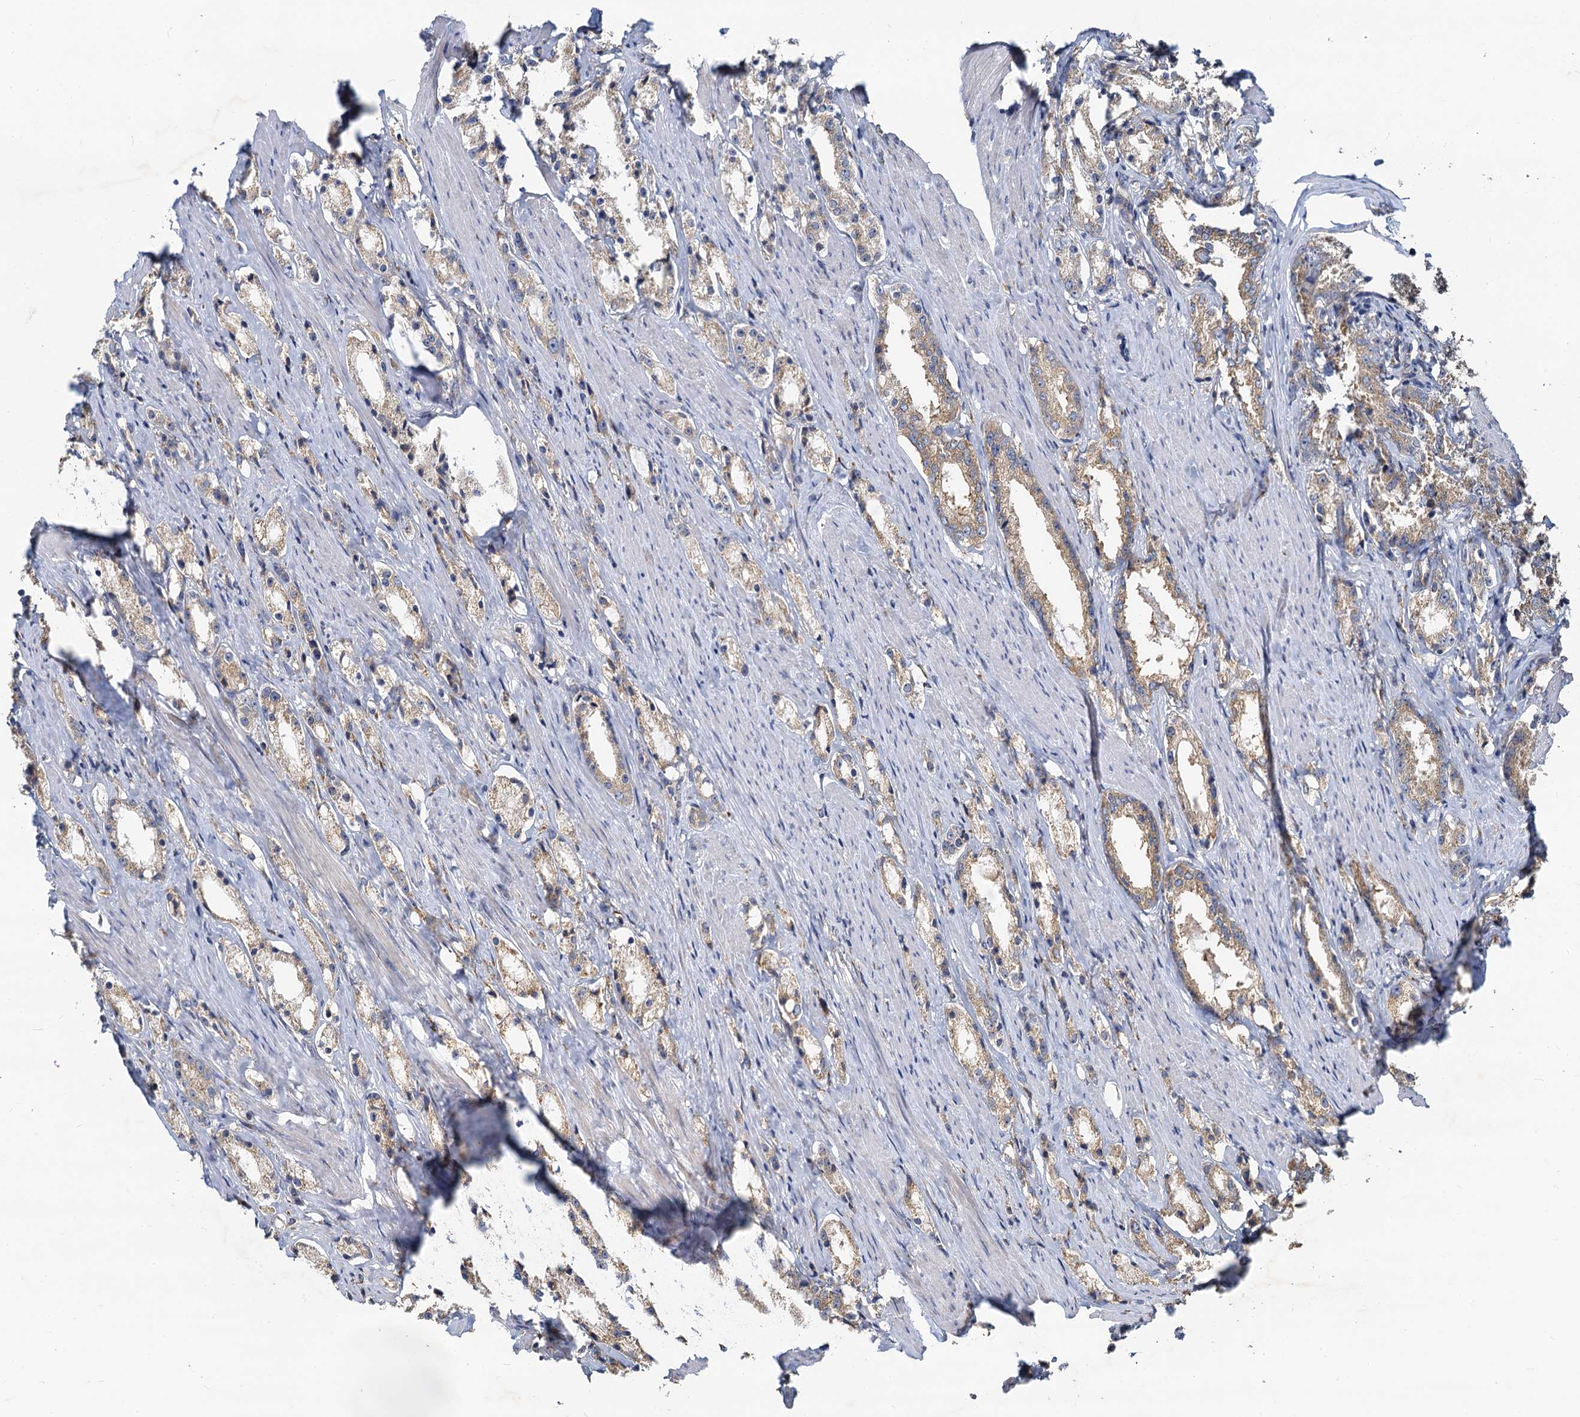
{"staining": {"intensity": "weak", "quantity": "25%-75%", "location": "cytoplasmic/membranous"}, "tissue": "prostate cancer", "cell_type": "Tumor cells", "image_type": "cancer", "snomed": [{"axis": "morphology", "description": "Adenocarcinoma, High grade"}, {"axis": "topography", "description": "Prostate"}], "caption": "Prostate adenocarcinoma (high-grade) stained with immunohistochemistry (IHC) displays weak cytoplasmic/membranous staining in approximately 25%-75% of tumor cells.", "gene": "NKAPD1", "patient": {"sex": "male", "age": 66}}